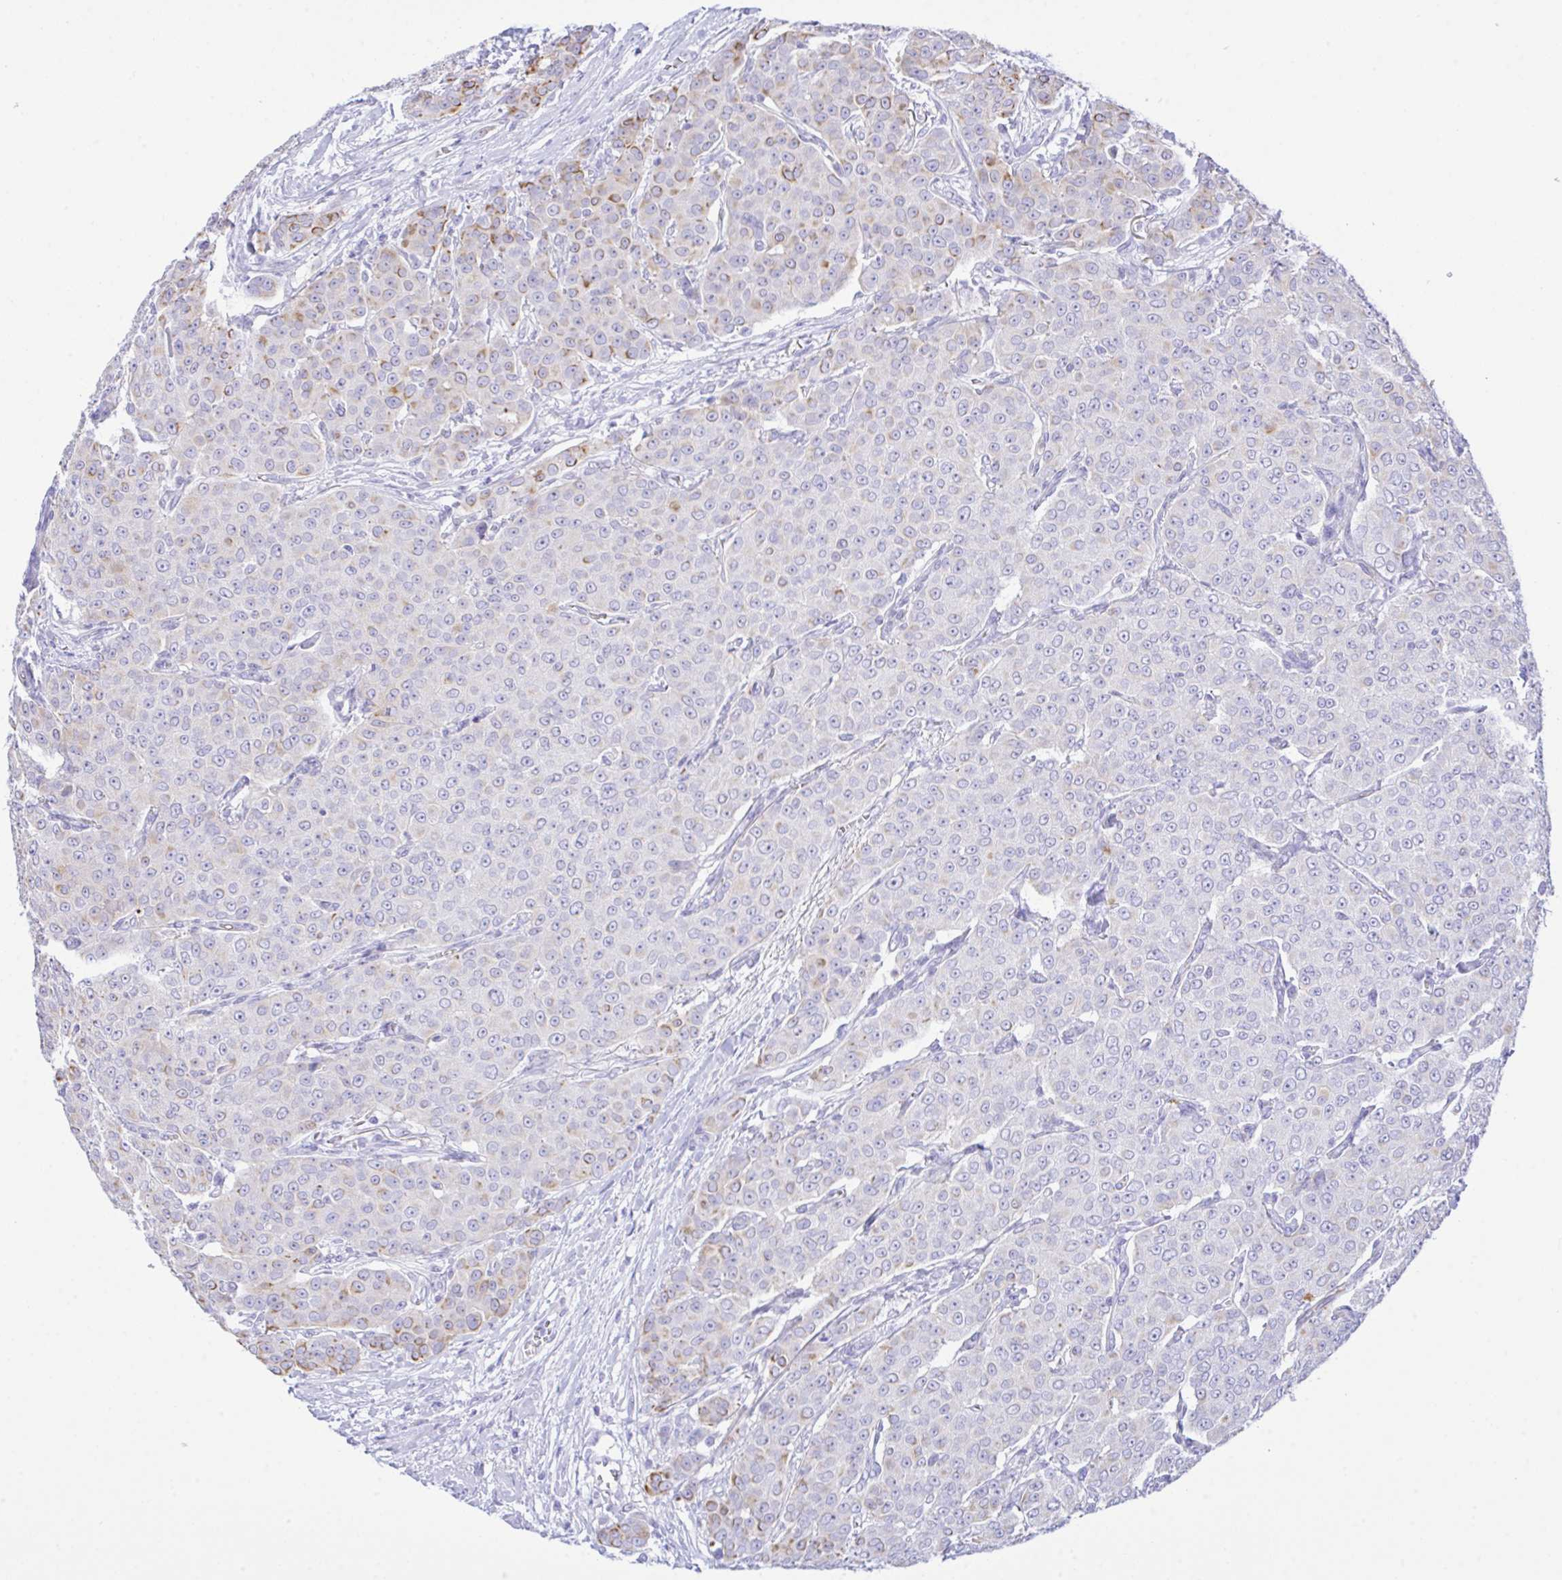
{"staining": {"intensity": "moderate", "quantity": "25%-75%", "location": "cytoplasmic/membranous"}, "tissue": "breast cancer", "cell_type": "Tumor cells", "image_type": "cancer", "snomed": [{"axis": "morphology", "description": "Duct carcinoma"}, {"axis": "topography", "description": "Breast"}], "caption": "Intraductal carcinoma (breast) stained with a protein marker shows moderate staining in tumor cells.", "gene": "ZNF221", "patient": {"sex": "female", "age": 91}}